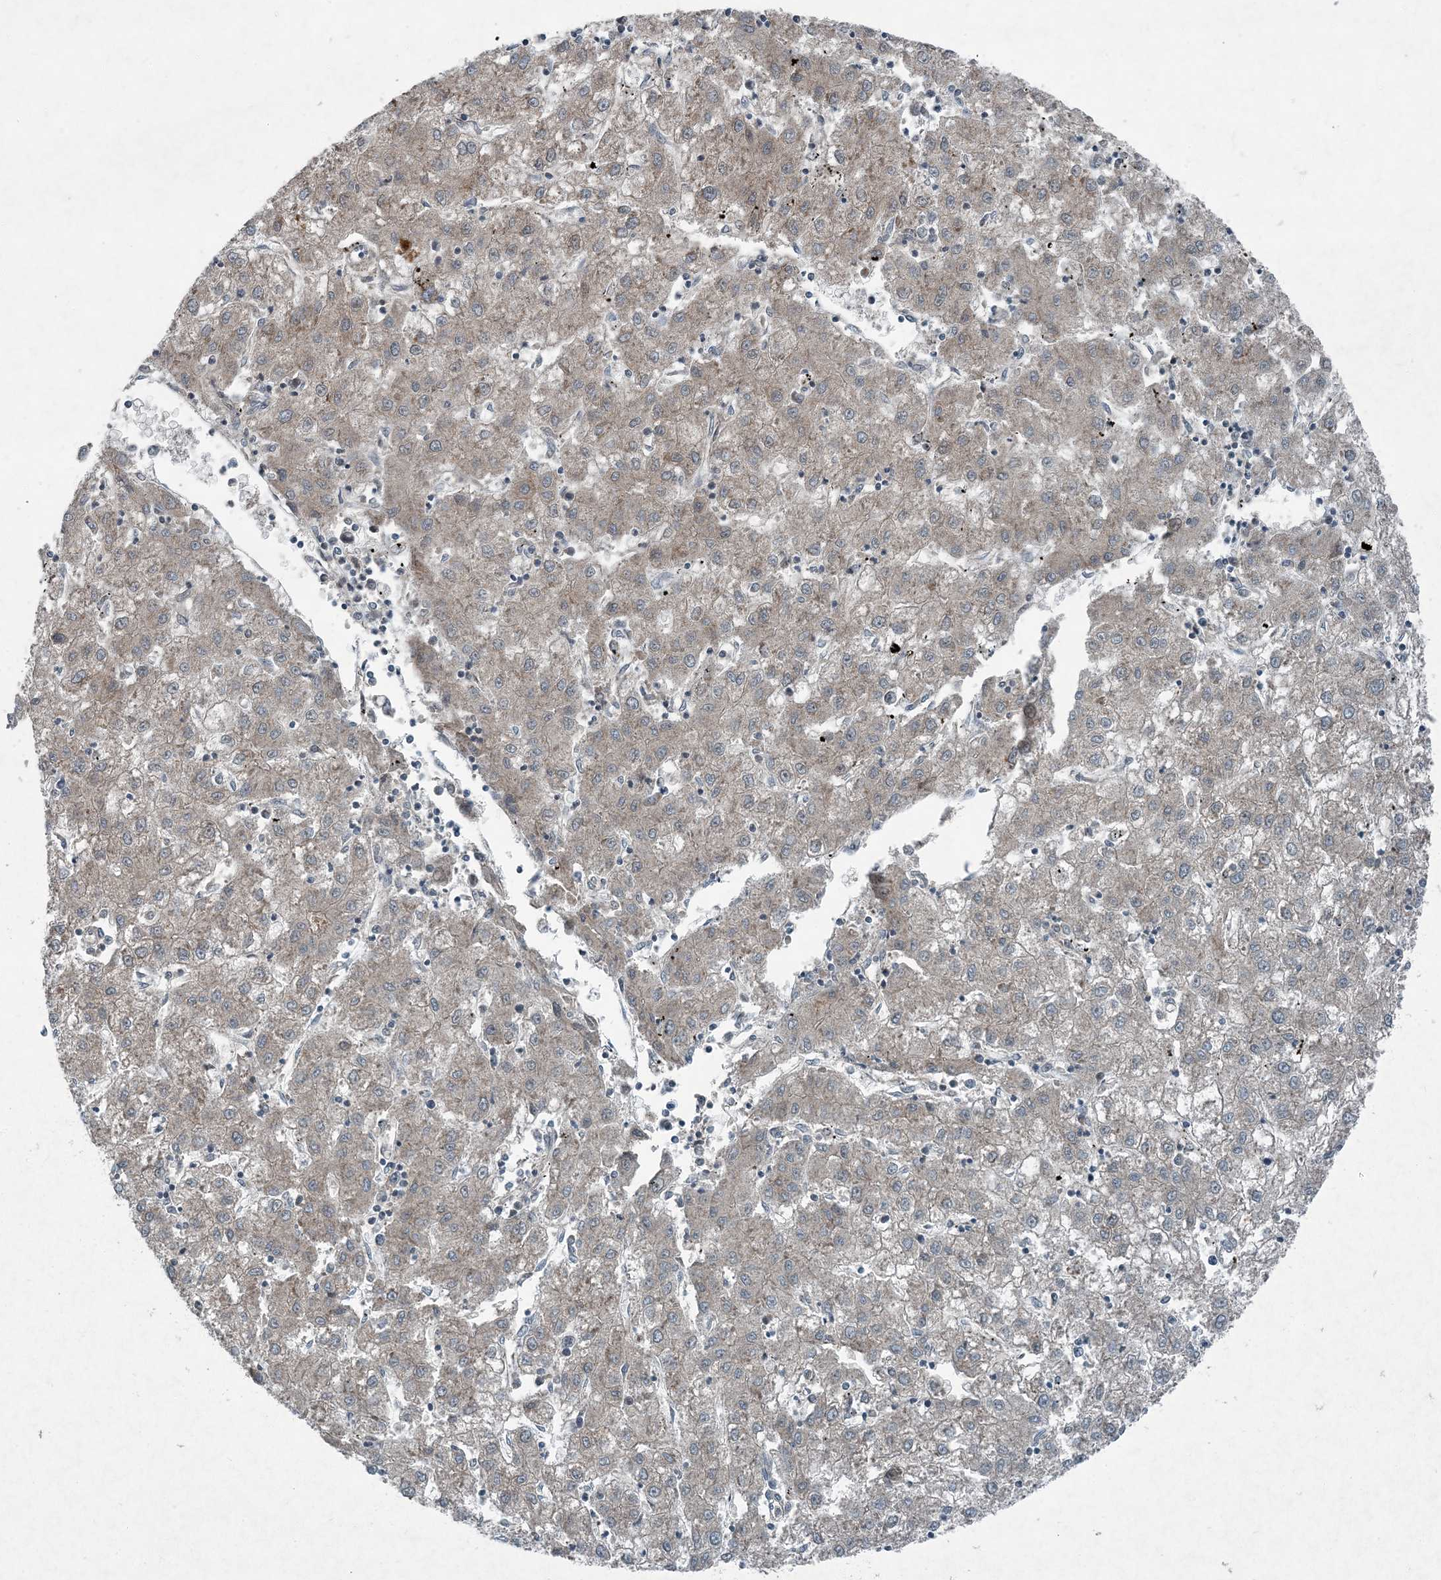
{"staining": {"intensity": "weak", "quantity": "<25%", "location": "cytoplasmic/membranous"}, "tissue": "liver cancer", "cell_type": "Tumor cells", "image_type": "cancer", "snomed": [{"axis": "morphology", "description": "Carcinoma, Hepatocellular, NOS"}, {"axis": "topography", "description": "Liver"}], "caption": "IHC of human liver cancer (hepatocellular carcinoma) demonstrates no expression in tumor cells.", "gene": "APOM", "patient": {"sex": "male", "age": 72}}